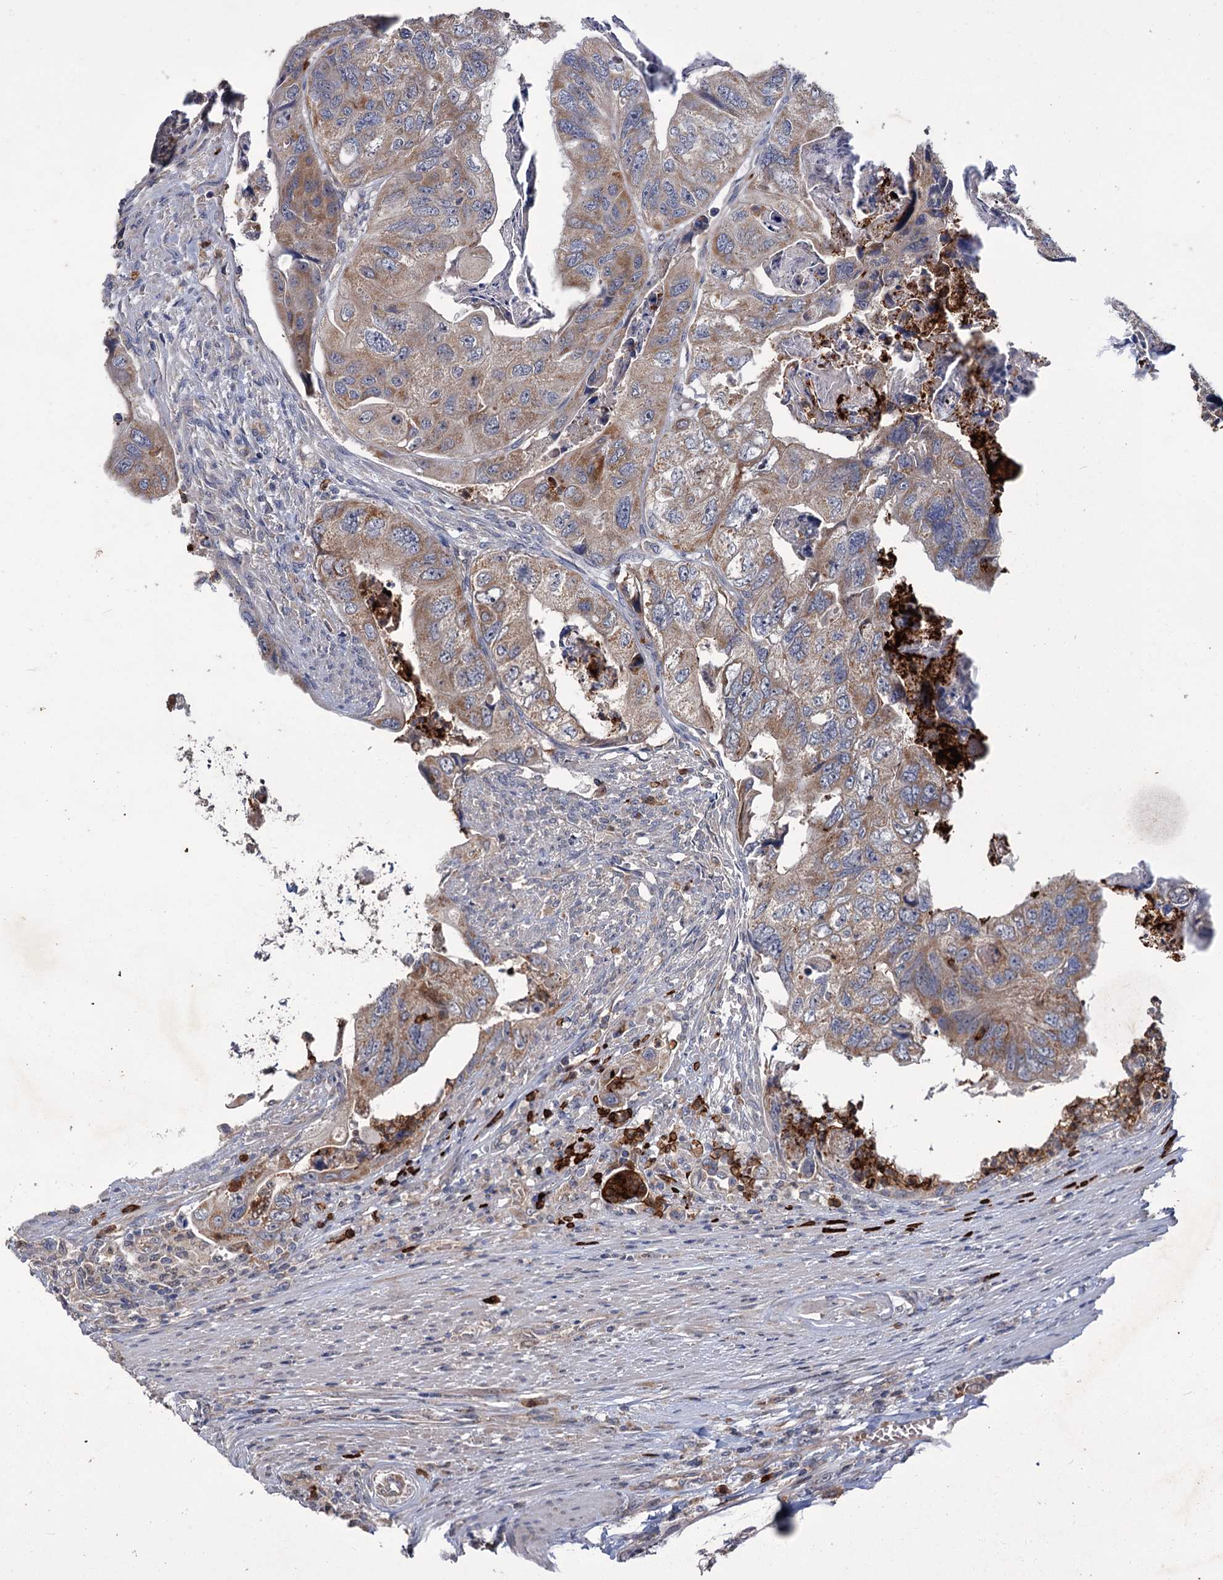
{"staining": {"intensity": "weak", "quantity": ">75%", "location": "cytoplasmic/membranous"}, "tissue": "colorectal cancer", "cell_type": "Tumor cells", "image_type": "cancer", "snomed": [{"axis": "morphology", "description": "Adenocarcinoma, NOS"}, {"axis": "topography", "description": "Rectum"}], "caption": "Immunohistochemical staining of colorectal cancer (adenocarcinoma) reveals low levels of weak cytoplasmic/membranous positivity in approximately >75% of tumor cells. The staining is performed using DAB brown chromogen to label protein expression. The nuclei are counter-stained blue using hematoxylin.", "gene": "DYNC2H1", "patient": {"sex": "male", "age": 63}}